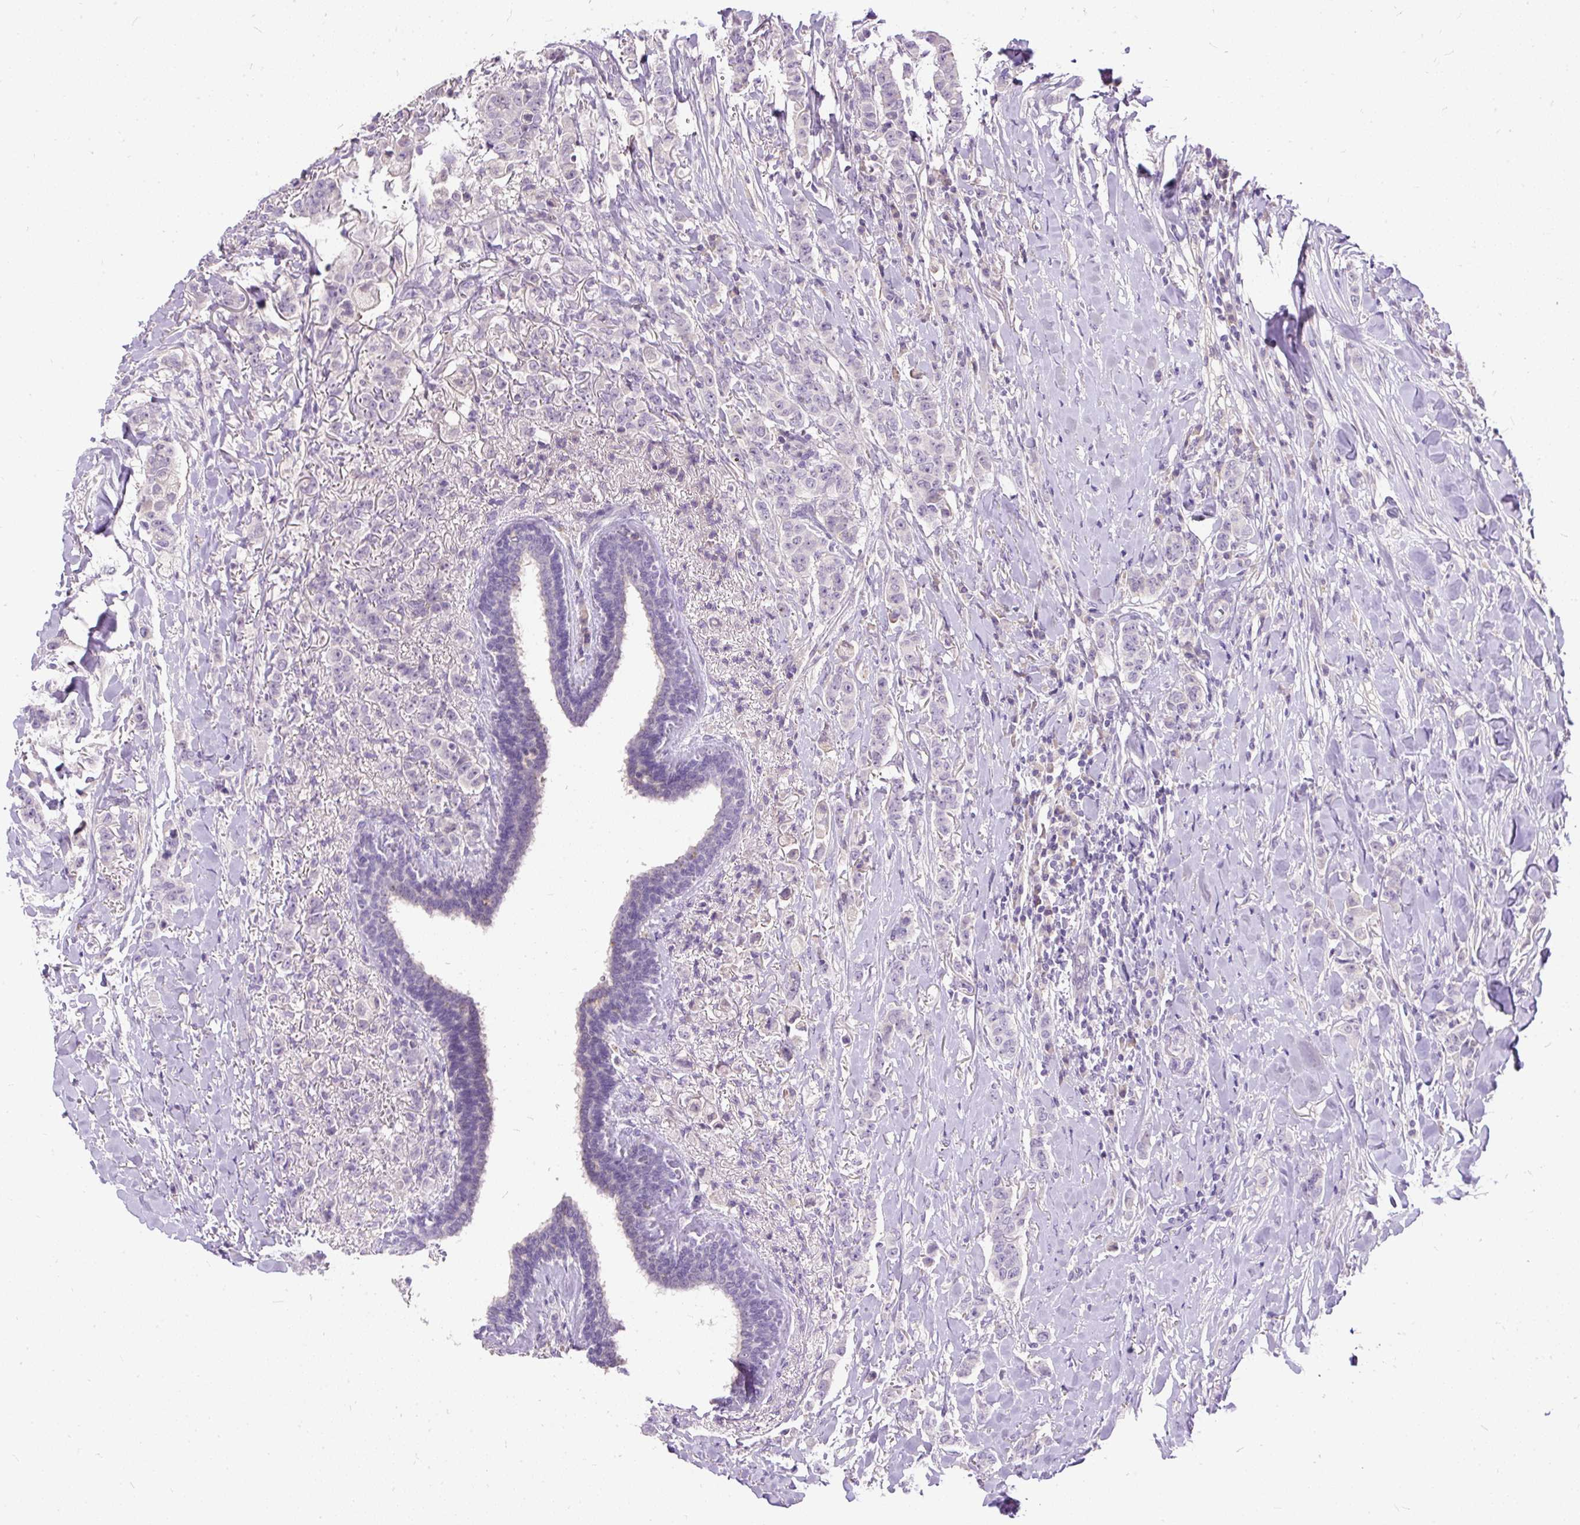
{"staining": {"intensity": "negative", "quantity": "none", "location": "none"}, "tissue": "breast cancer", "cell_type": "Tumor cells", "image_type": "cancer", "snomed": [{"axis": "morphology", "description": "Duct carcinoma"}, {"axis": "topography", "description": "Breast"}], "caption": "Tumor cells show no significant expression in breast cancer.", "gene": "KRTAP20-3", "patient": {"sex": "female", "age": 40}}